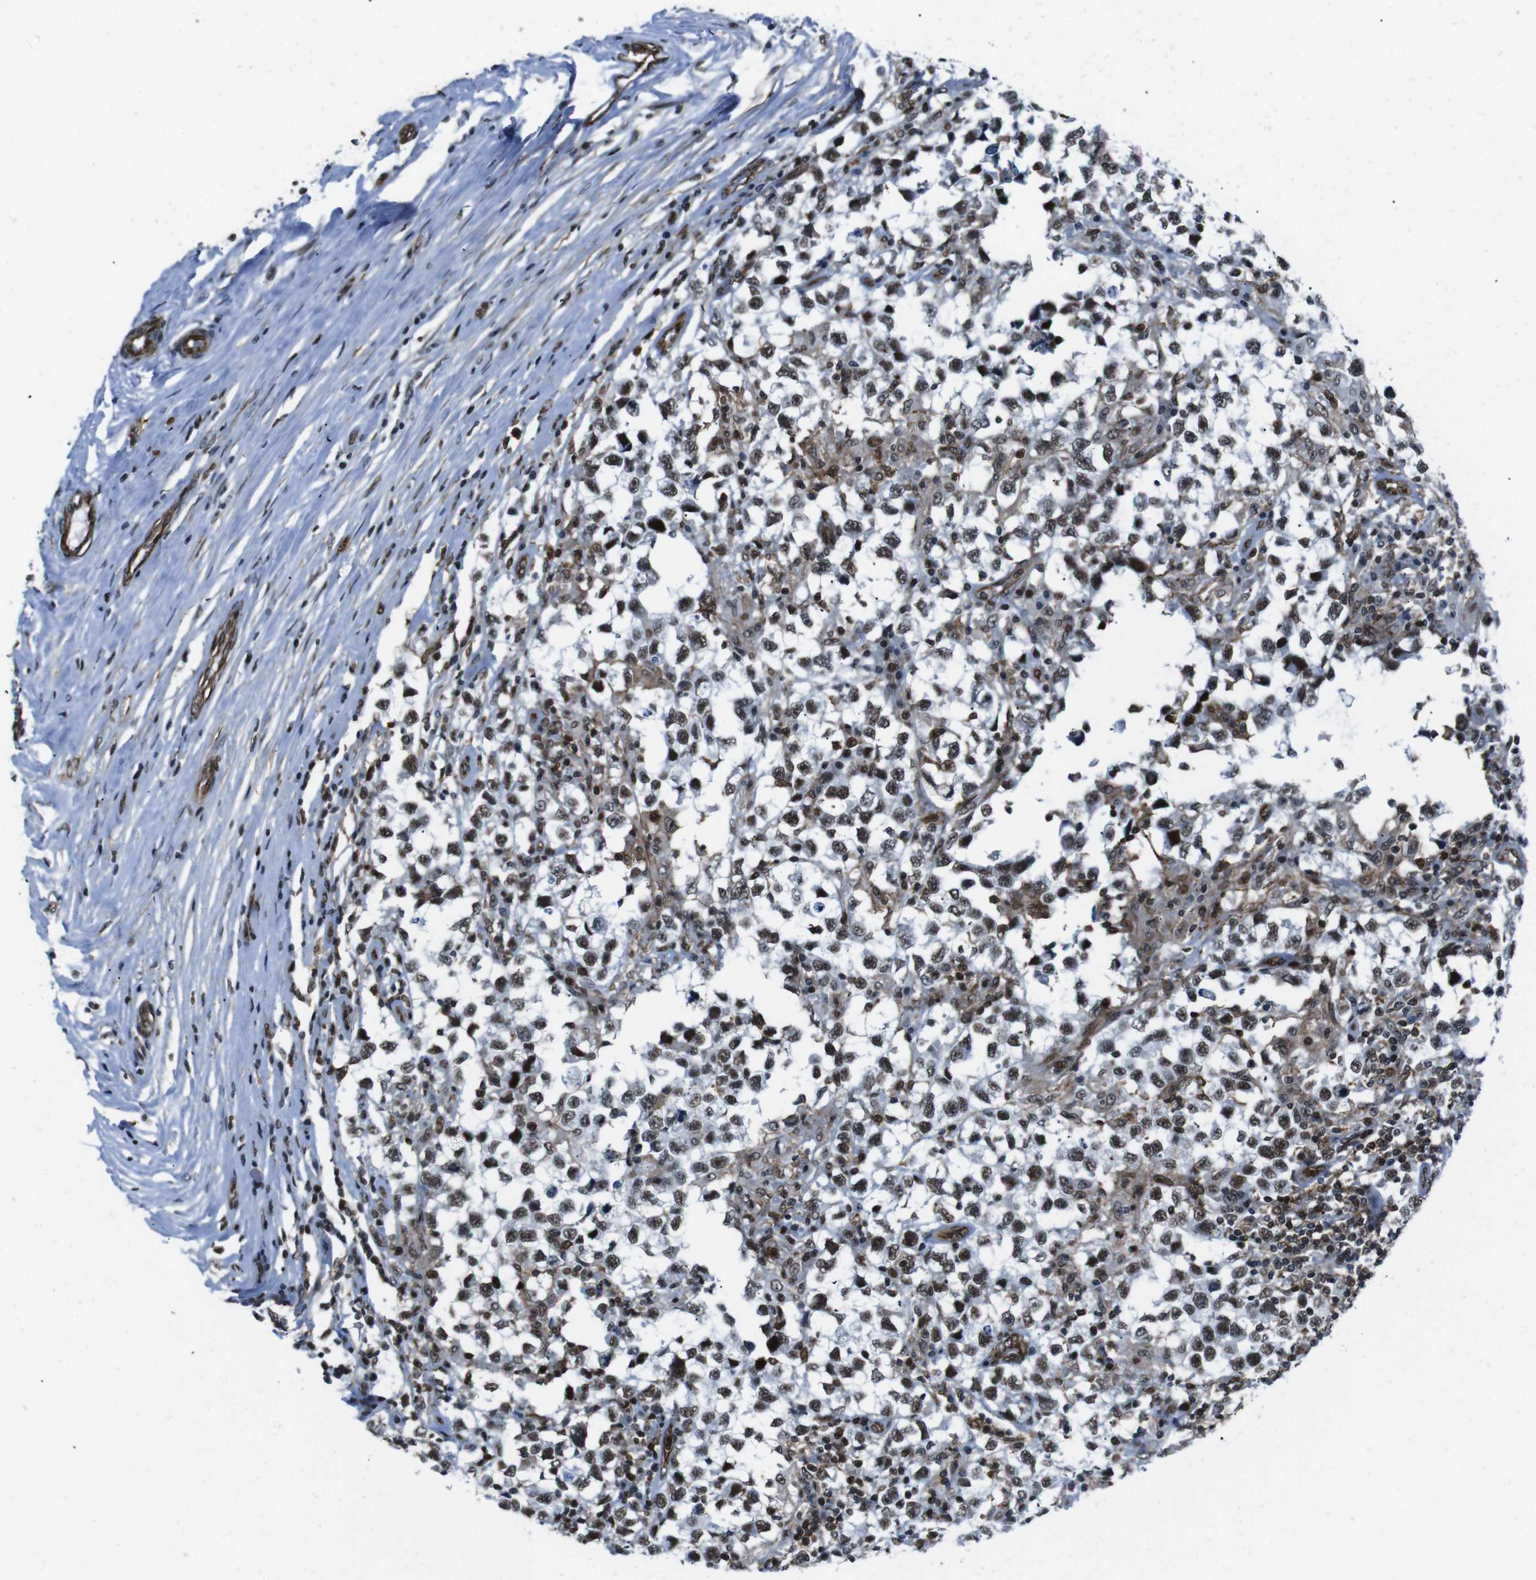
{"staining": {"intensity": "moderate", "quantity": ">75%", "location": "nuclear"}, "tissue": "testis cancer", "cell_type": "Tumor cells", "image_type": "cancer", "snomed": [{"axis": "morphology", "description": "Carcinoma, Embryonal, NOS"}, {"axis": "topography", "description": "Testis"}], "caption": "Immunohistochemistry (IHC) staining of testis cancer (embryonal carcinoma), which reveals medium levels of moderate nuclear positivity in about >75% of tumor cells indicating moderate nuclear protein staining. The staining was performed using DAB (brown) for protein detection and nuclei were counterstained in hematoxylin (blue).", "gene": "HNRNPU", "patient": {"sex": "male", "age": 21}}